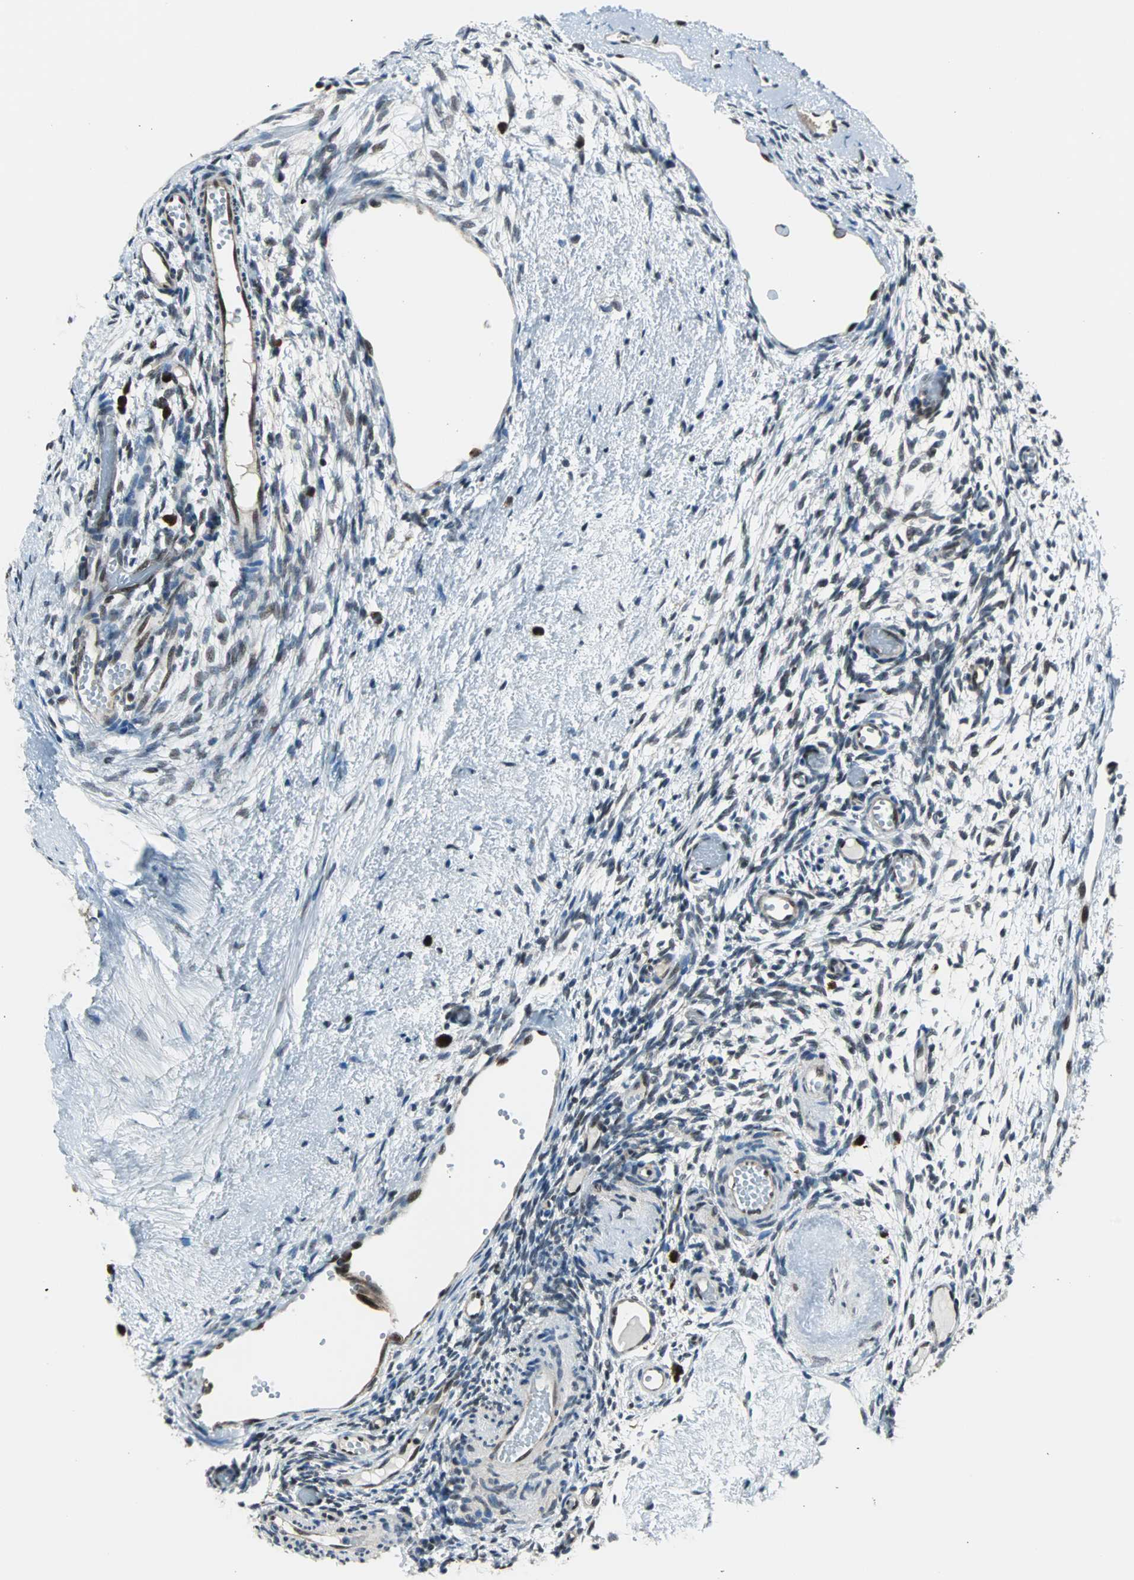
{"staining": {"intensity": "weak", "quantity": ">75%", "location": "cytoplasmic/membranous"}, "tissue": "ovary", "cell_type": "Ovarian stroma cells", "image_type": "normal", "snomed": [{"axis": "morphology", "description": "Normal tissue, NOS"}, {"axis": "topography", "description": "Ovary"}], "caption": "This is a photomicrograph of IHC staining of unremarkable ovary, which shows weak expression in the cytoplasmic/membranous of ovarian stroma cells.", "gene": "VCP", "patient": {"sex": "female", "age": 35}}